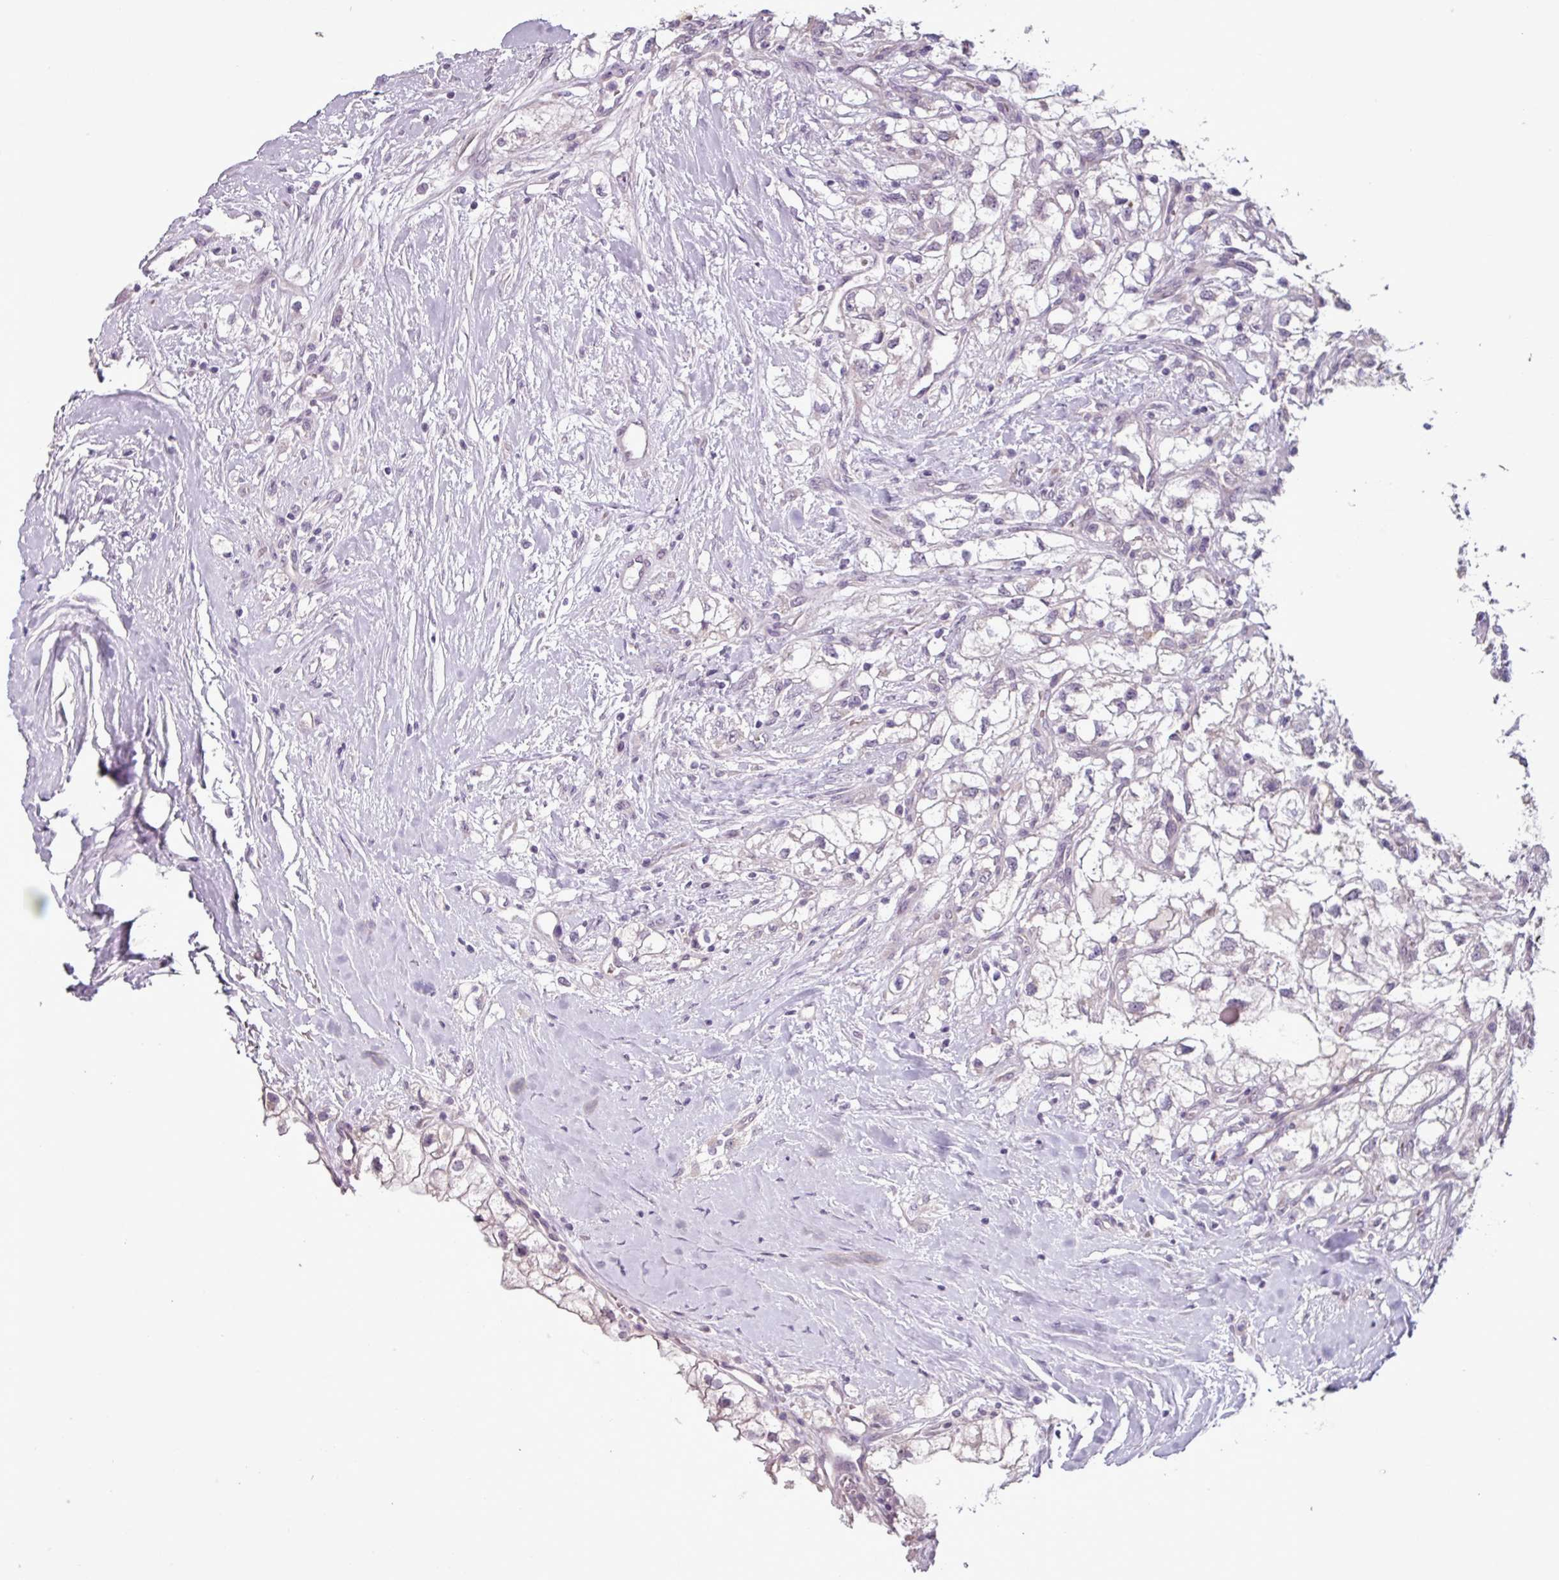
{"staining": {"intensity": "negative", "quantity": "none", "location": "none"}, "tissue": "renal cancer", "cell_type": "Tumor cells", "image_type": "cancer", "snomed": [{"axis": "morphology", "description": "Adenocarcinoma, NOS"}, {"axis": "topography", "description": "Kidney"}], "caption": "High power microscopy image of an IHC photomicrograph of adenocarcinoma (renal), revealing no significant staining in tumor cells. The staining is performed using DAB brown chromogen with nuclei counter-stained in using hematoxylin.", "gene": "C9orf24", "patient": {"sex": "male", "age": 59}}